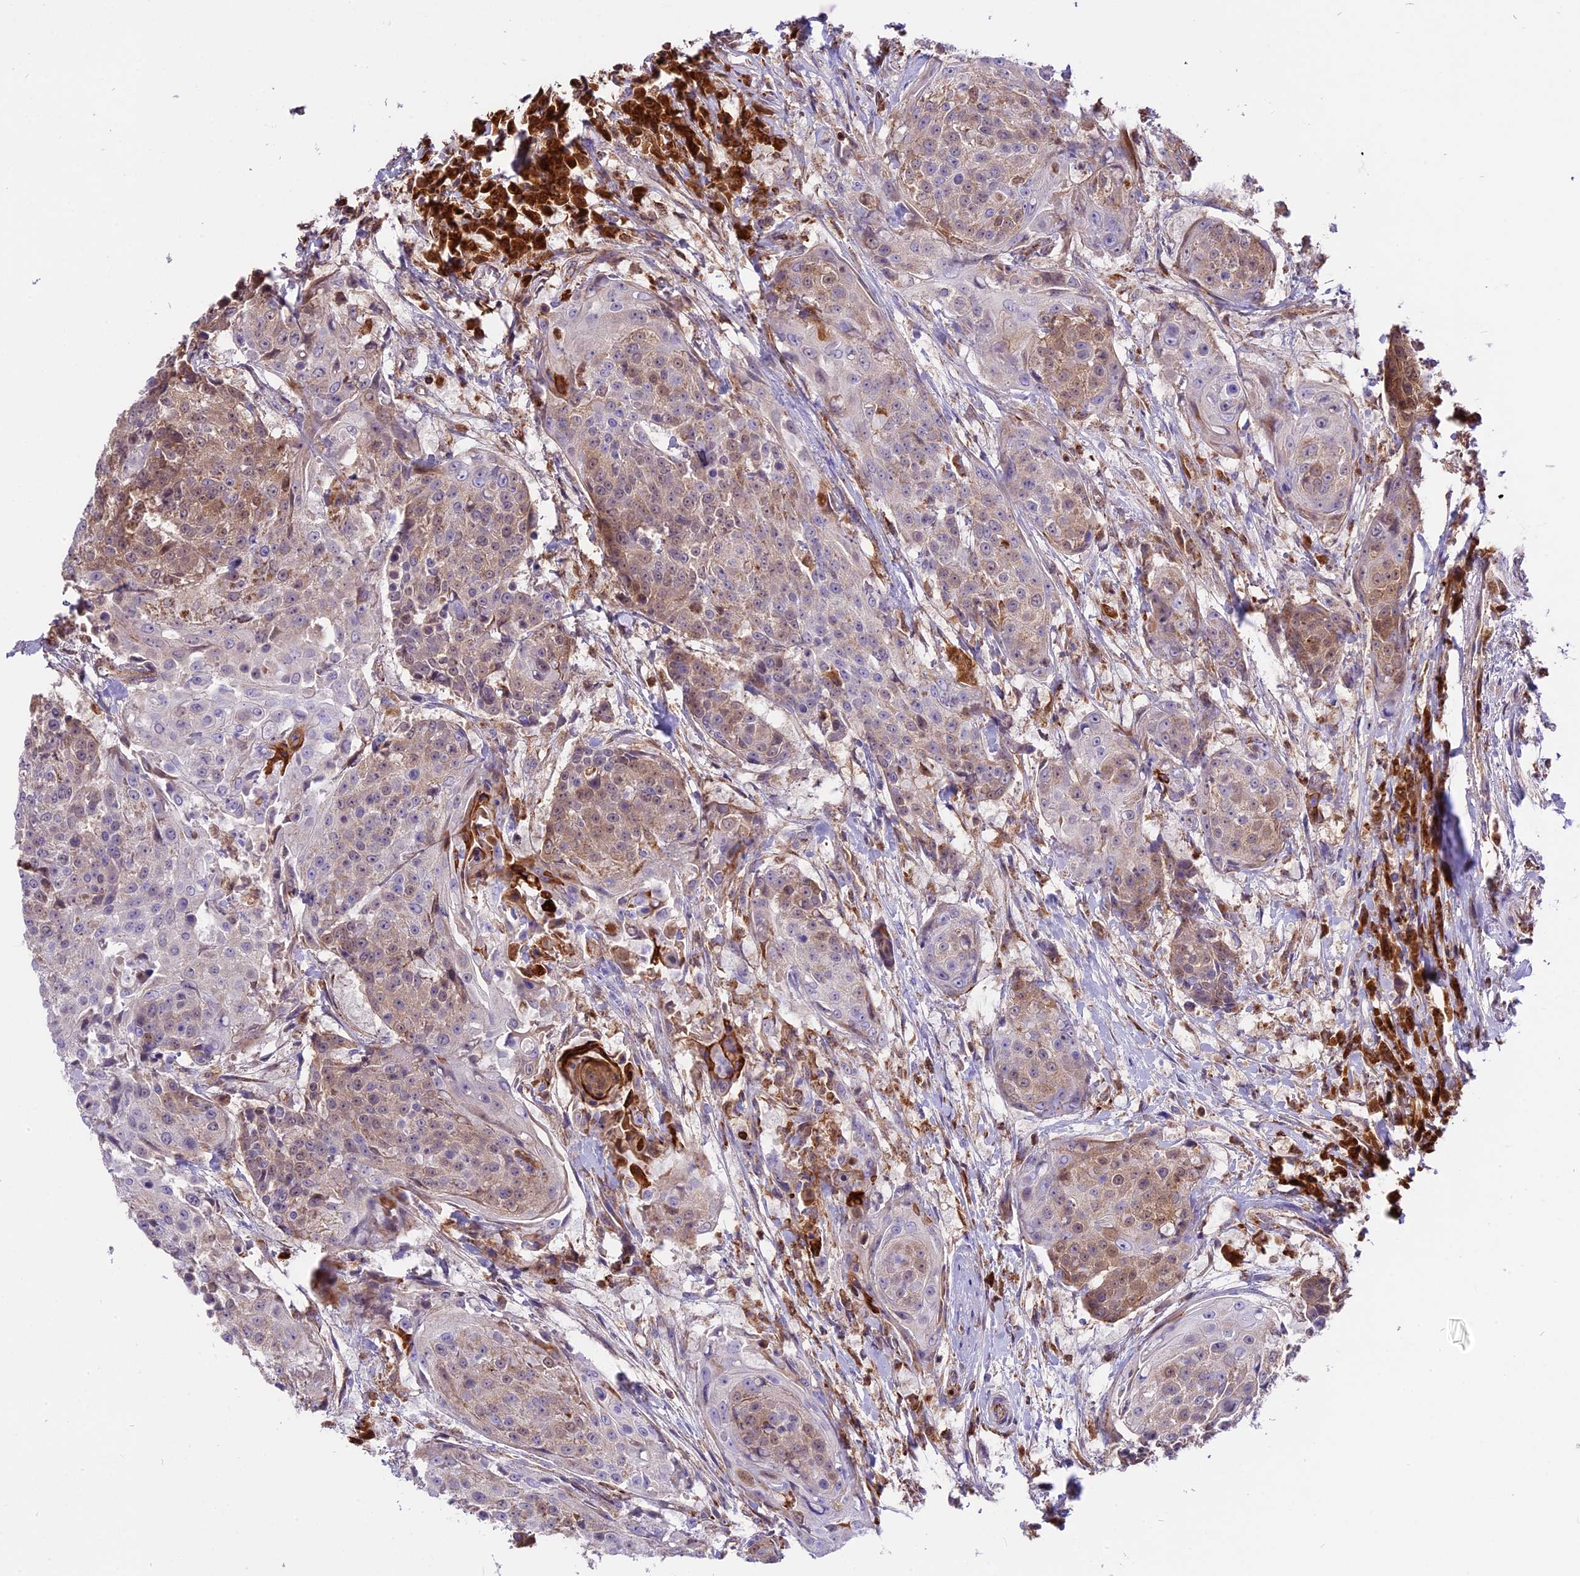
{"staining": {"intensity": "weak", "quantity": "<25%", "location": "cytoplasmic/membranous"}, "tissue": "urothelial cancer", "cell_type": "Tumor cells", "image_type": "cancer", "snomed": [{"axis": "morphology", "description": "Urothelial carcinoma, High grade"}, {"axis": "topography", "description": "Urinary bladder"}], "caption": "DAB immunohistochemical staining of human urothelial cancer displays no significant positivity in tumor cells.", "gene": "COX17", "patient": {"sex": "female", "age": 63}}